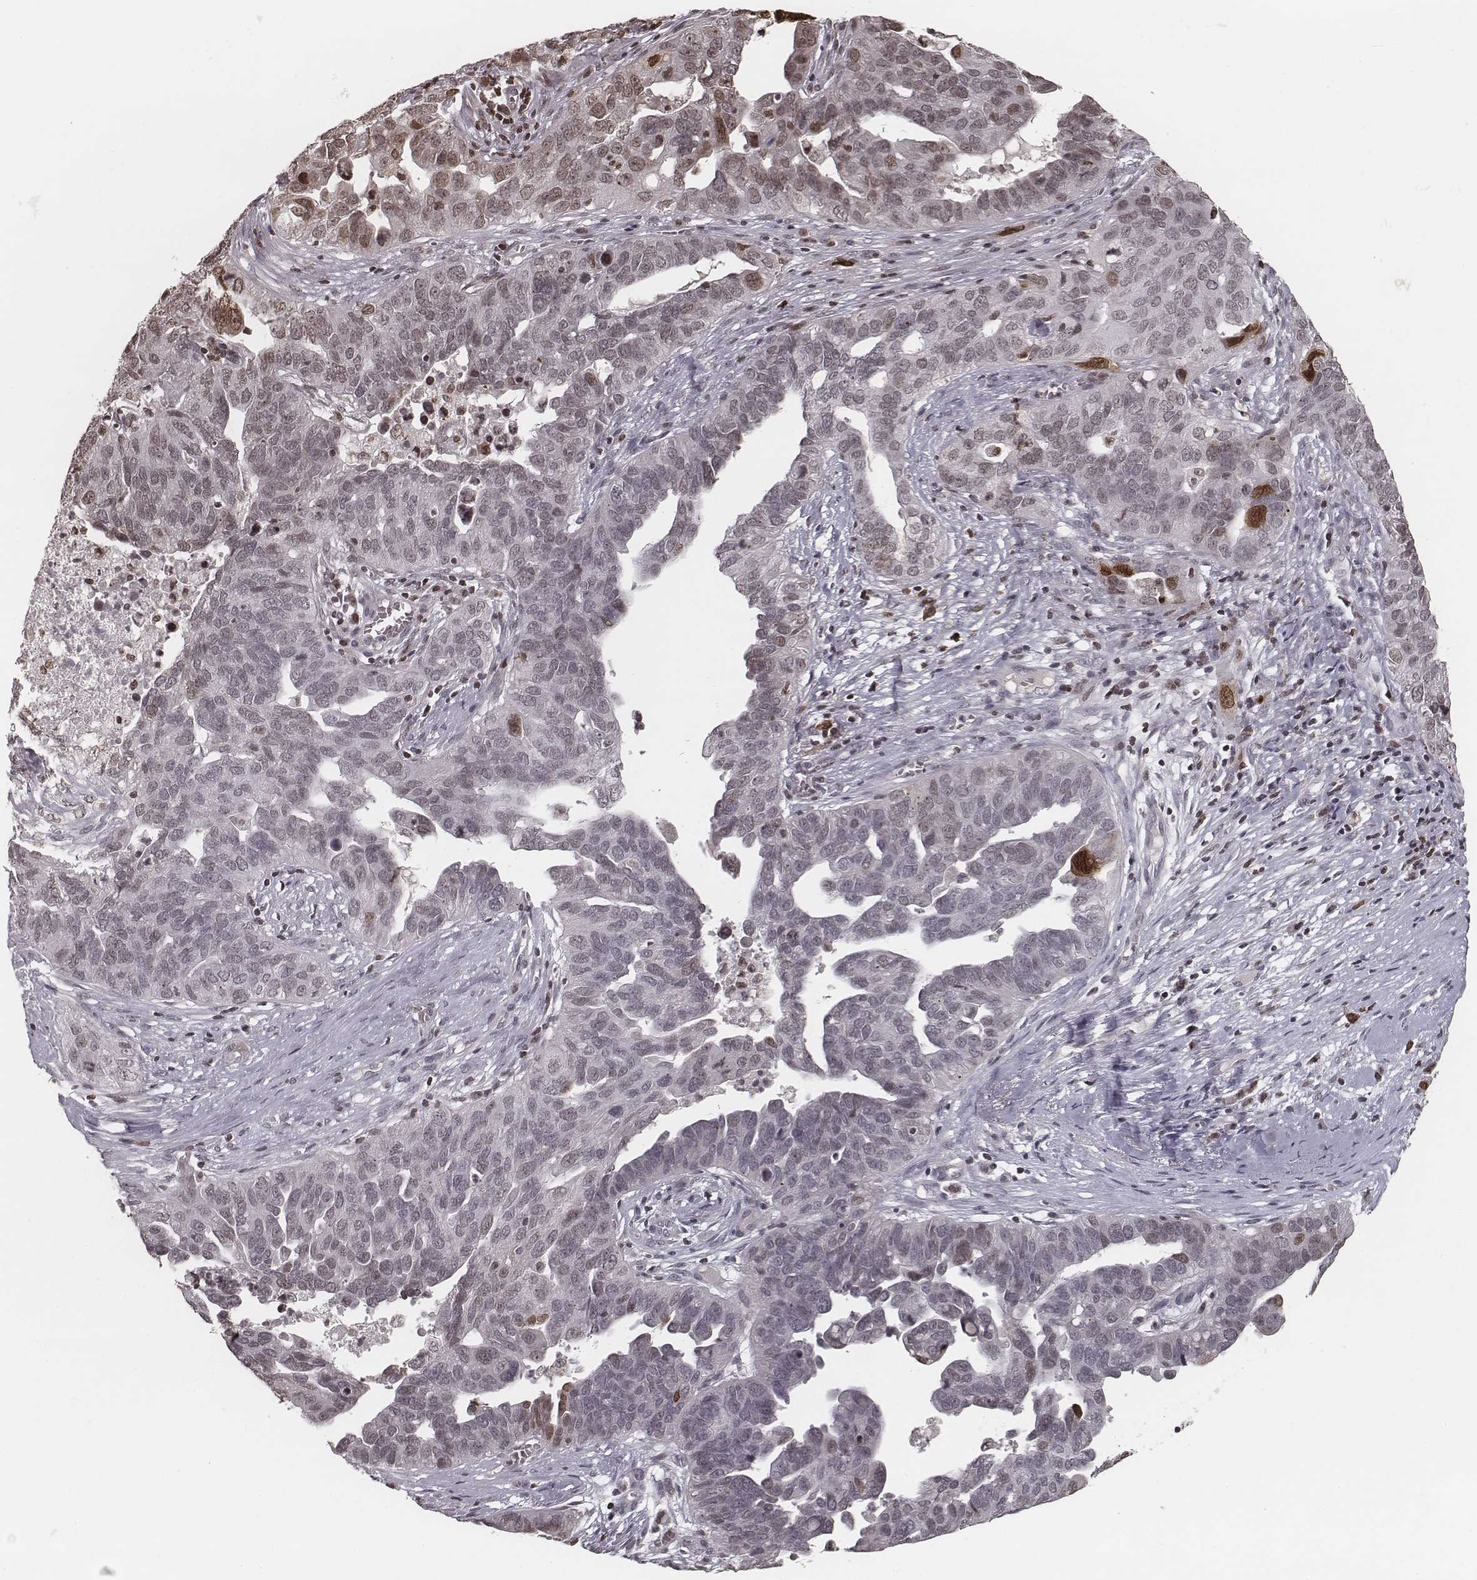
{"staining": {"intensity": "moderate", "quantity": "<25%", "location": "nuclear"}, "tissue": "ovarian cancer", "cell_type": "Tumor cells", "image_type": "cancer", "snomed": [{"axis": "morphology", "description": "Carcinoma, endometroid"}, {"axis": "topography", "description": "Soft tissue"}, {"axis": "topography", "description": "Ovary"}], "caption": "DAB (3,3'-diaminobenzidine) immunohistochemical staining of ovarian endometroid carcinoma displays moderate nuclear protein positivity in approximately <25% of tumor cells. (DAB = brown stain, brightfield microscopy at high magnification).", "gene": "HMGA2", "patient": {"sex": "female", "age": 52}}